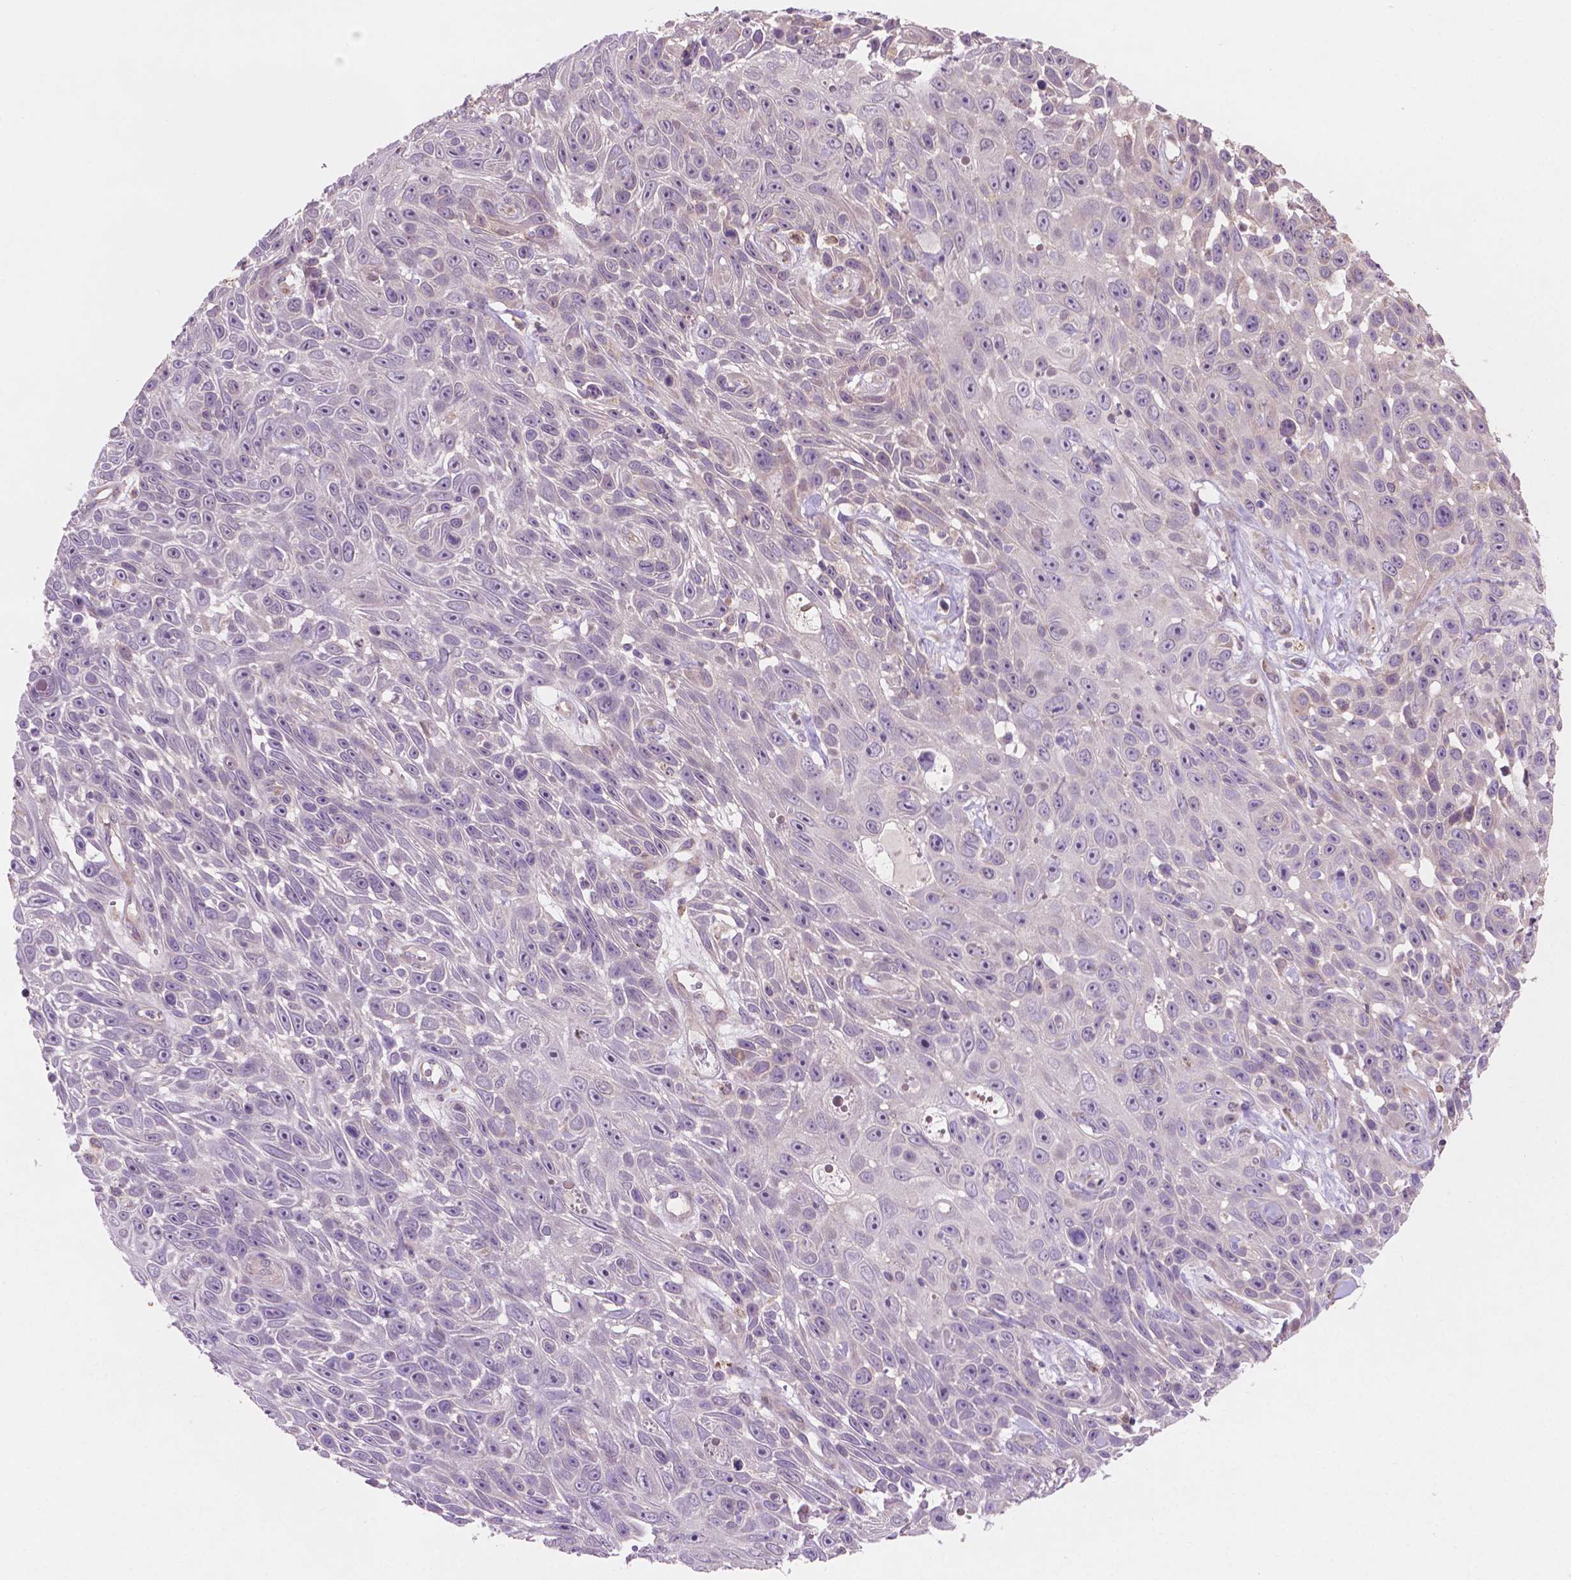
{"staining": {"intensity": "negative", "quantity": "none", "location": "none"}, "tissue": "skin cancer", "cell_type": "Tumor cells", "image_type": "cancer", "snomed": [{"axis": "morphology", "description": "Squamous cell carcinoma, NOS"}, {"axis": "topography", "description": "Skin"}], "caption": "Micrograph shows no significant protein staining in tumor cells of squamous cell carcinoma (skin).", "gene": "LRP1B", "patient": {"sex": "male", "age": 82}}